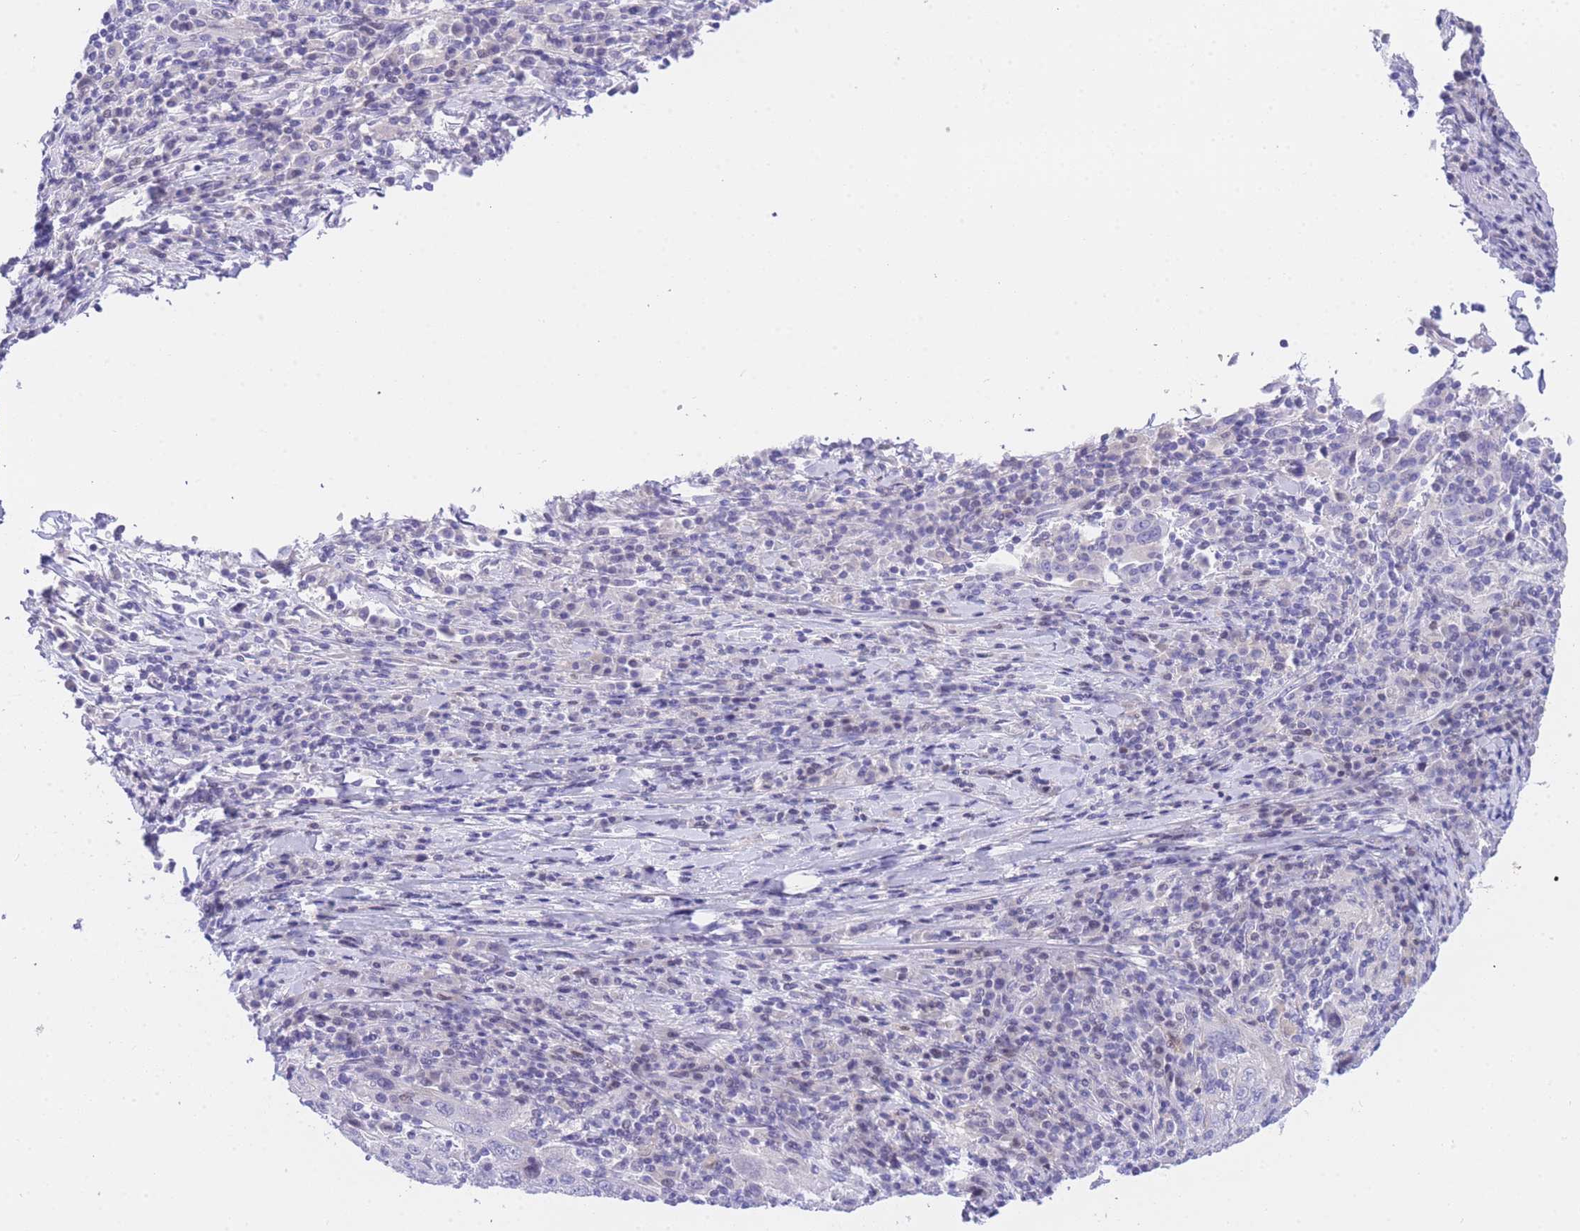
{"staining": {"intensity": "negative", "quantity": "none", "location": "none"}, "tissue": "cervical cancer", "cell_type": "Tumor cells", "image_type": "cancer", "snomed": [{"axis": "morphology", "description": "Squamous cell carcinoma, NOS"}, {"axis": "topography", "description": "Cervix"}], "caption": "Tumor cells are negative for protein expression in human cervical squamous cell carcinoma.", "gene": "TIFAB", "patient": {"sex": "female", "age": 46}}